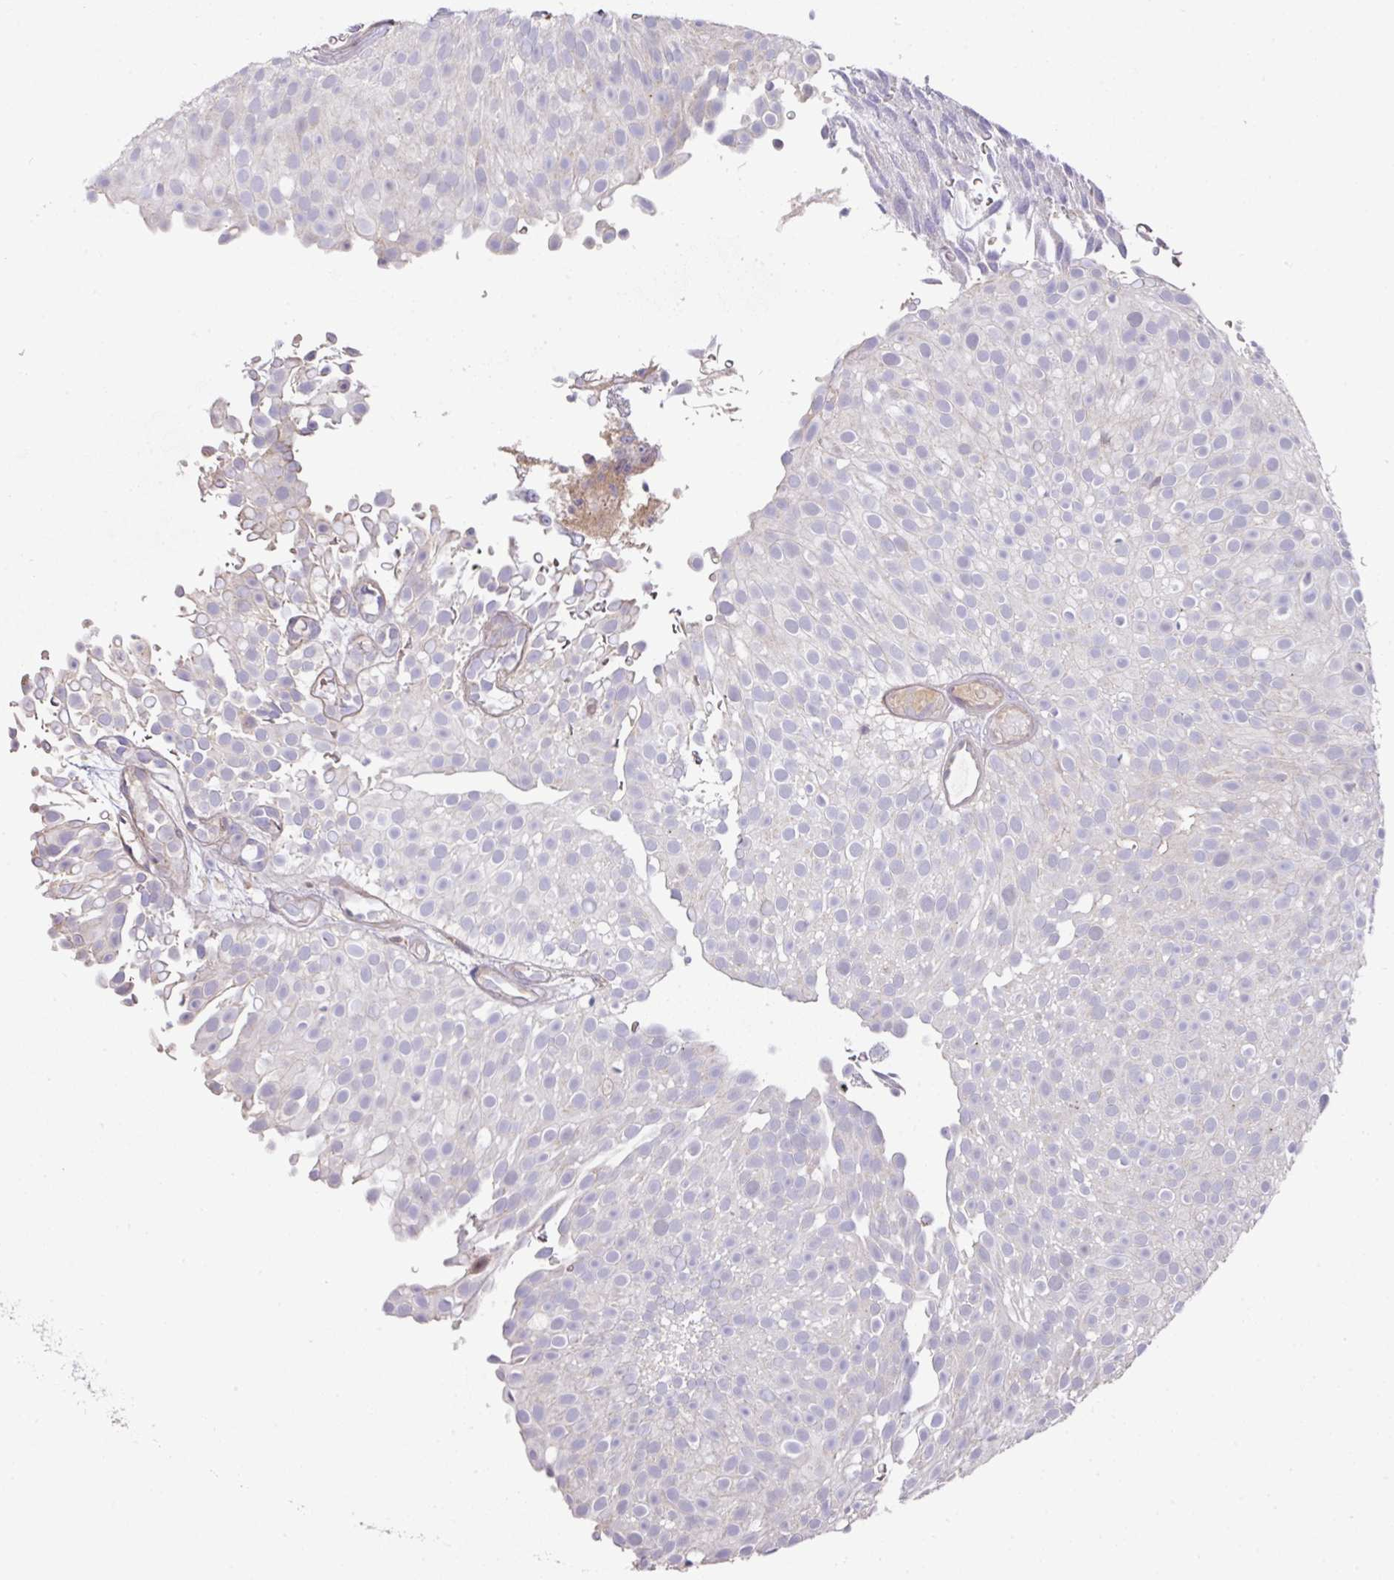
{"staining": {"intensity": "negative", "quantity": "none", "location": "none"}, "tissue": "urothelial cancer", "cell_type": "Tumor cells", "image_type": "cancer", "snomed": [{"axis": "morphology", "description": "Urothelial carcinoma, Low grade"}, {"axis": "topography", "description": "Urinary bladder"}], "caption": "High magnification brightfield microscopy of urothelial cancer stained with DAB (3,3'-diaminobenzidine) (brown) and counterstained with hematoxylin (blue): tumor cells show no significant positivity. (DAB immunohistochemistry (IHC) with hematoxylin counter stain).", "gene": "TARM1", "patient": {"sex": "male", "age": 78}}